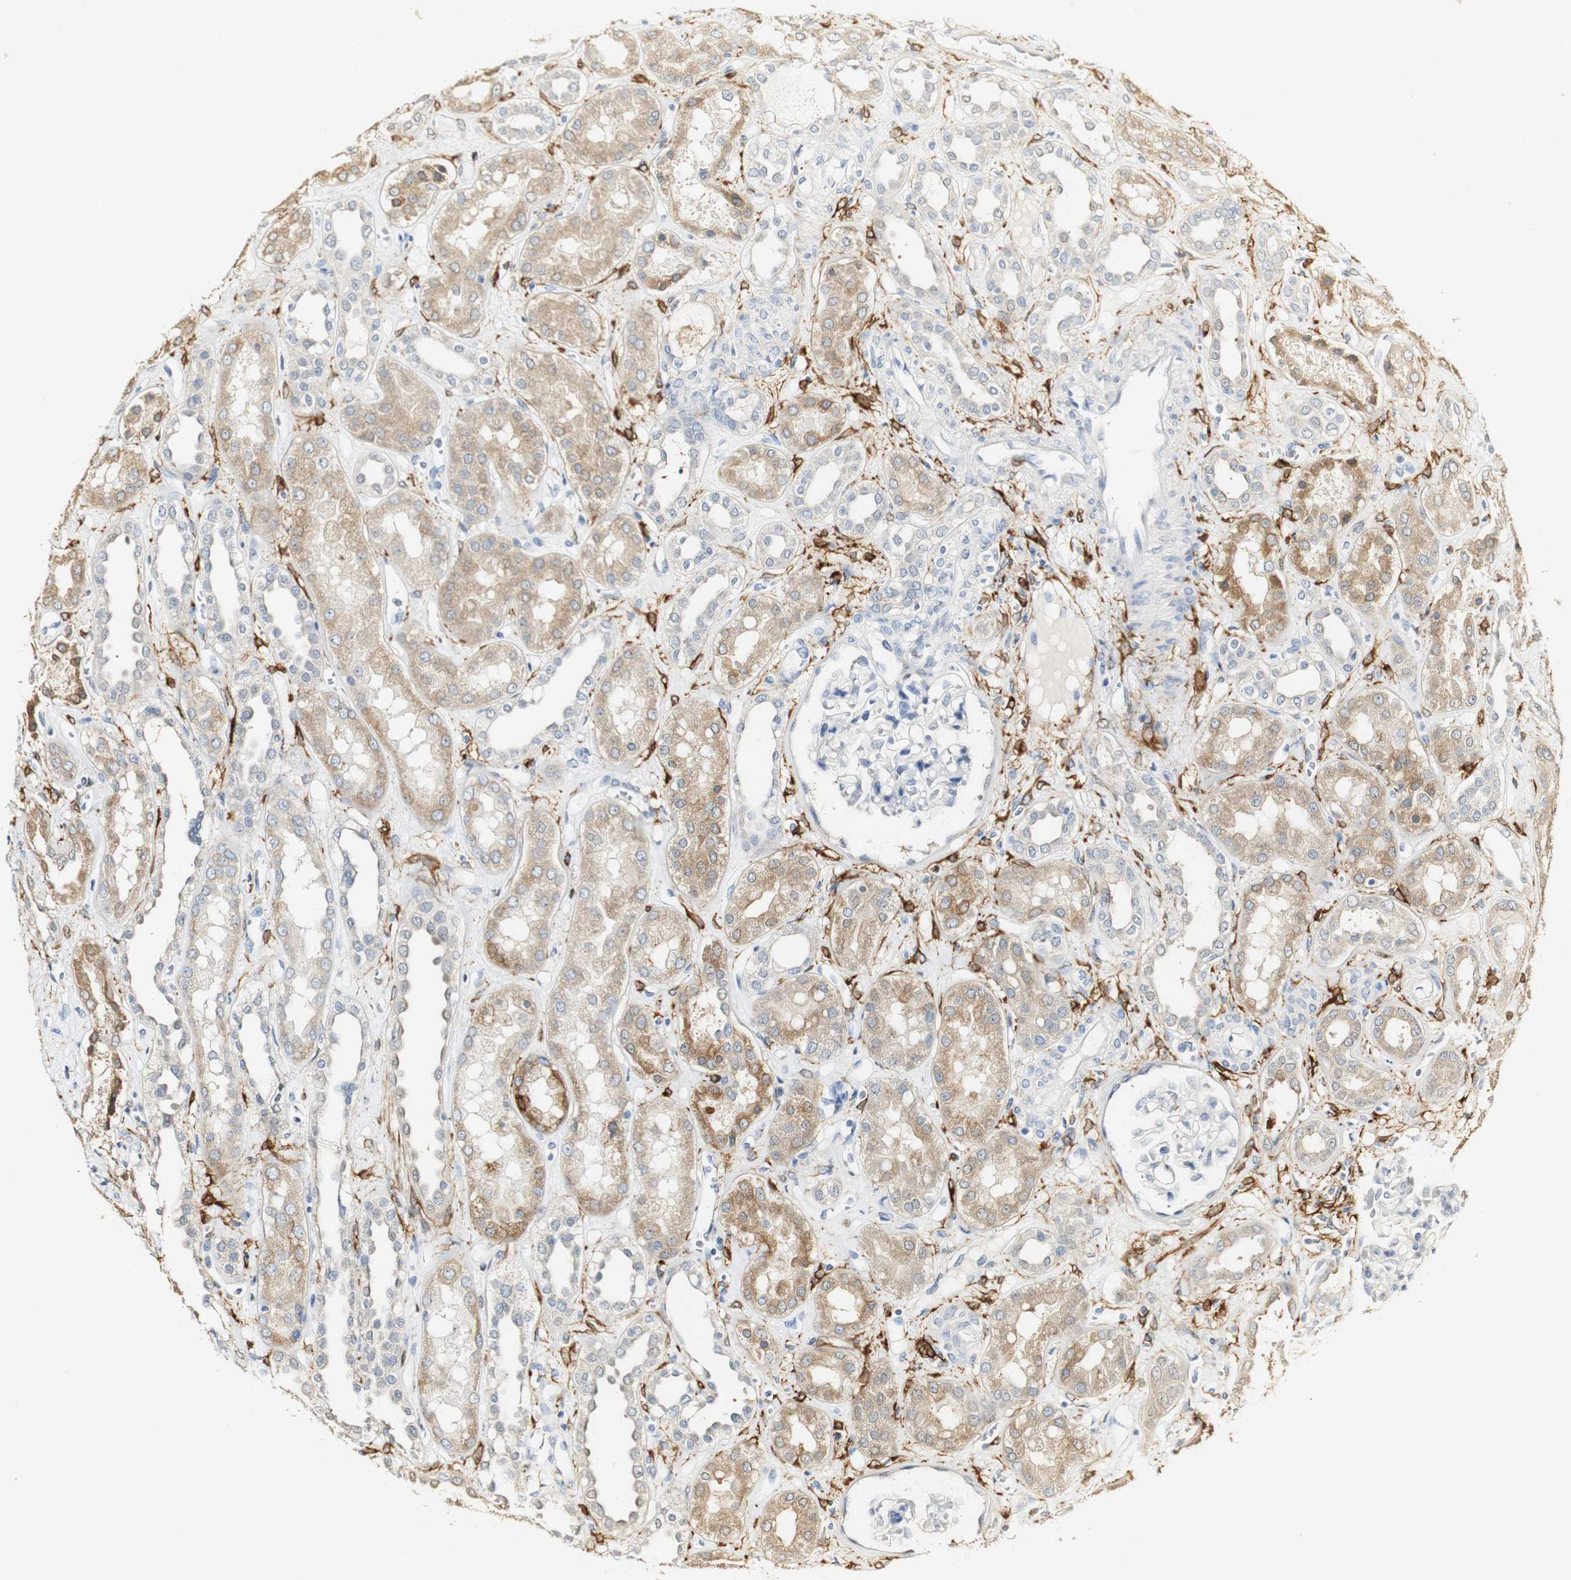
{"staining": {"intensity": "negative", "quantity": "none", "location": "none"}, "tissue": "kidney", "cell_type": "Cells in glomeruli", "image_type": "normal", "snomed": [{"axis": "morphology", "description": "Normal tissue, NOS"}, {"axis": "topography", "description": "Kidney"}], "caption": "Histopathology image shows no protein staining in cells in glomeruli of normal kidney. The staining is performed using DAB (3,3'-diaminobenzidine) brown chromogen with nuclei counter-stained in using hematoxylin.", "gene": "FMO3", "patient": {"sex": "male", "age": 59}}